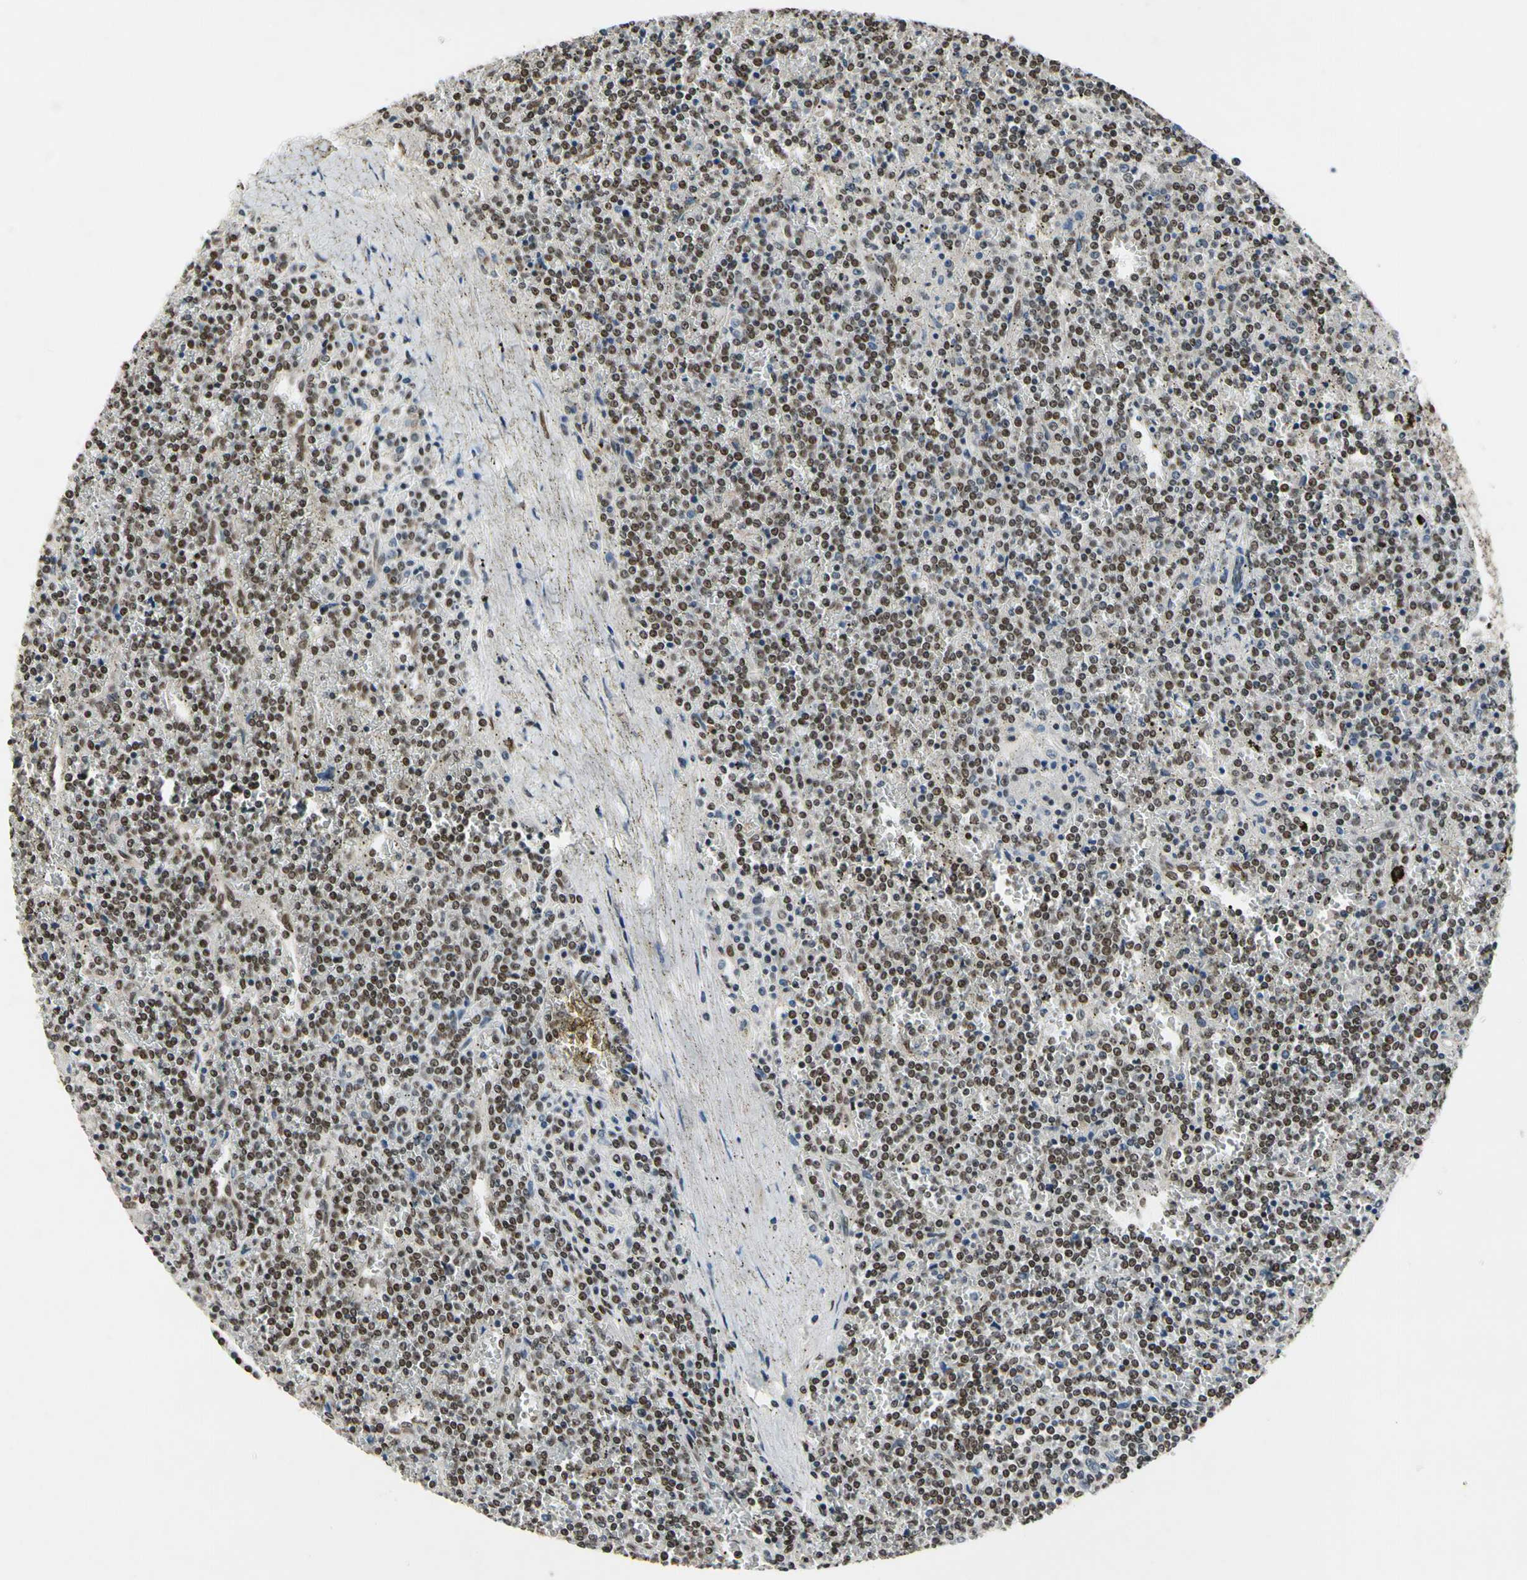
{"staining": {"intensity": "strong", "quantity": ">75%", "location": "nuclear"}, "tissue": "lymphoma", "cell_type": "Tumor cells", "image_type": "cancer", "snomed": [{"axis": "morphology", "description": "Malignant lymphoma, non-Hodgkin's type, Low grade"}, {"axis": "topography", "description": "Spleen"}], "caption": "This is an image of immunohistochemistry staining of low-grade malignant lymphoma, non-Hodgkin's type, which shows strong positivity in the nuclear of tumor cells.", "gene": "RECQL", "patient": {"sex": "female", "age": 19}}